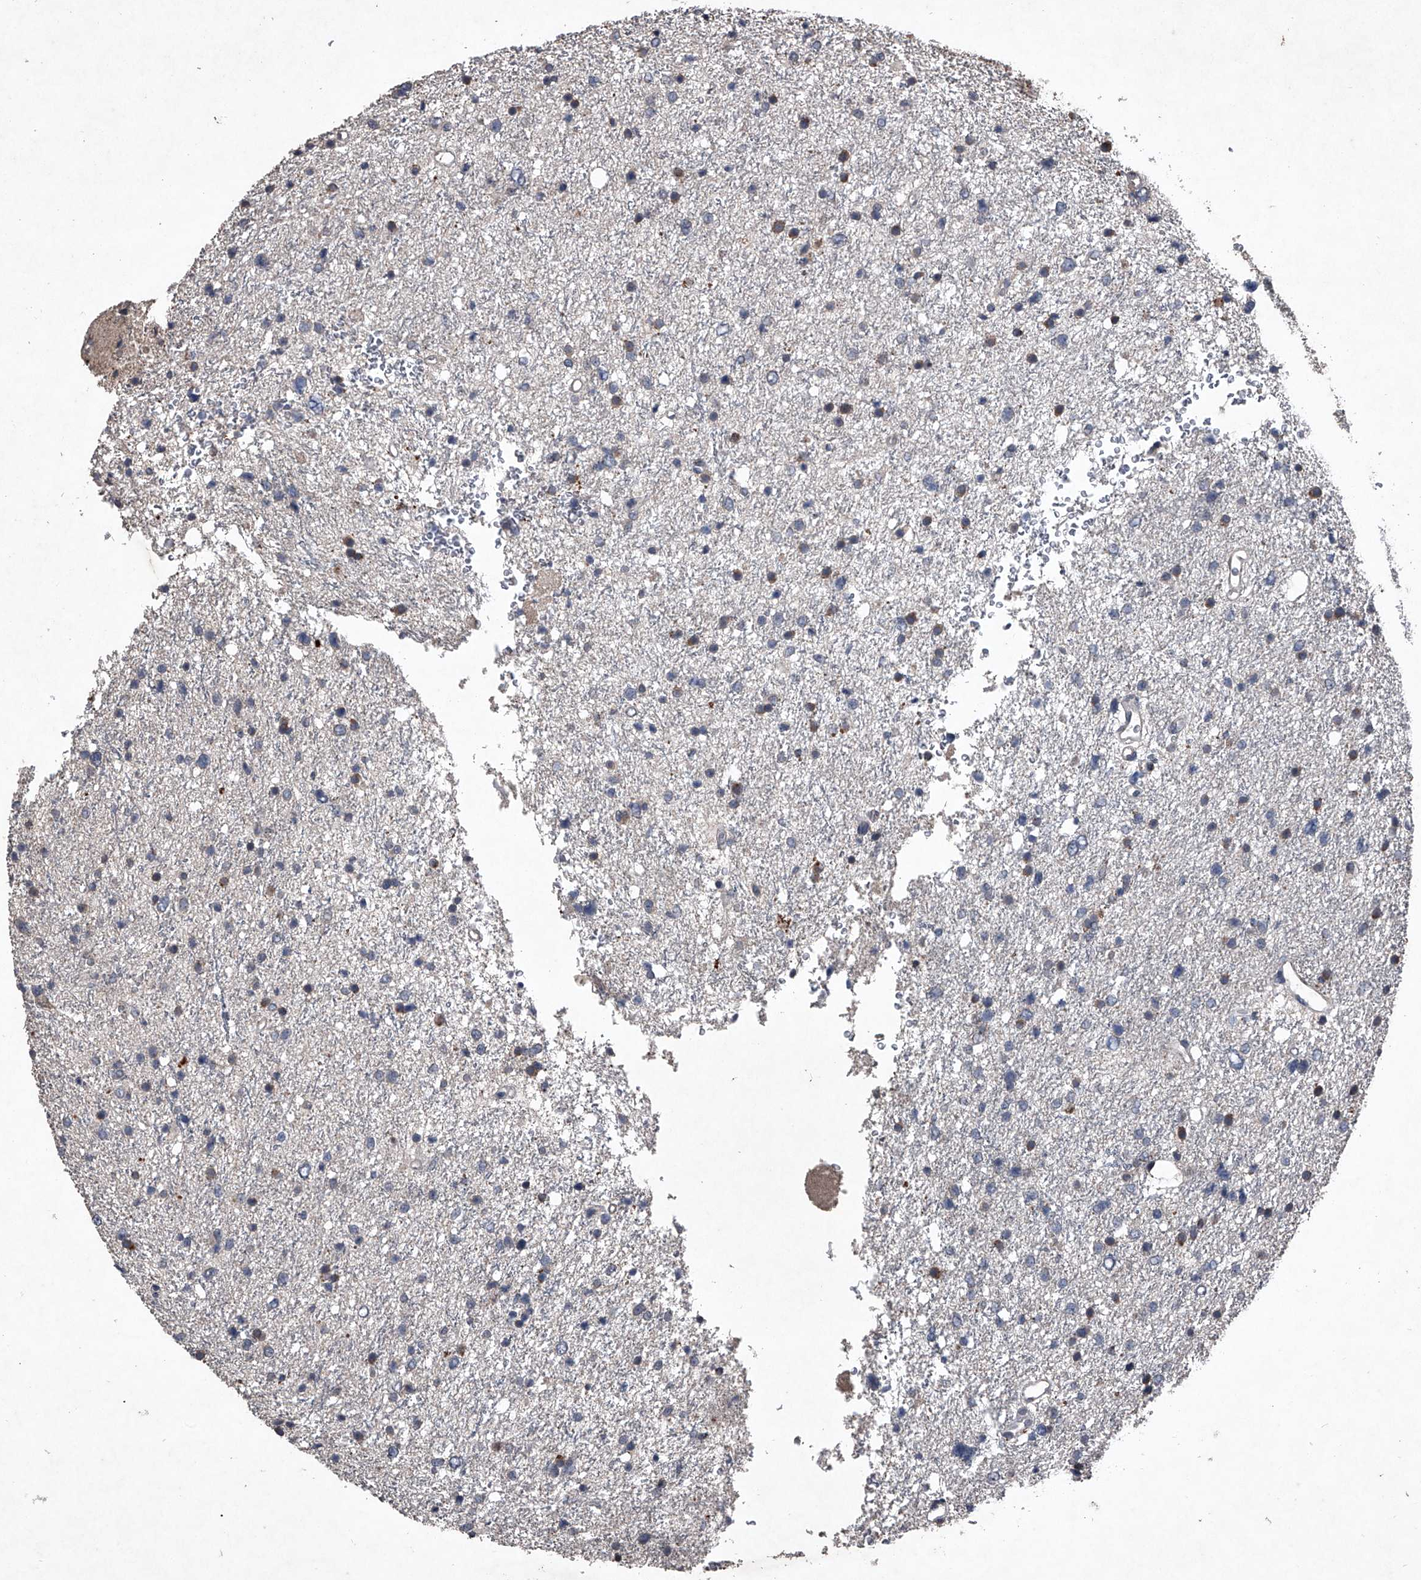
{"staining": {"intensity": "moderate", "quantity": "<25%", "location": "cytoplasmic/membranous"}, "tissue": "glioma", "cell_type": "Tumor cells", "image_type": "cancer", "snomed": [{"axis": "morphology", "description": "Glioma, malignant, Low grade"}, {"axis": "topography", "description": "Brain"}], "caption": "Brown immunohistochemical staining in glioma reveals moderate cytoplasmic/membranous staining in about <25% of tumor cells.", "gene": "MAPKAP1", "patient": {"sex": "female", "age": 37}}